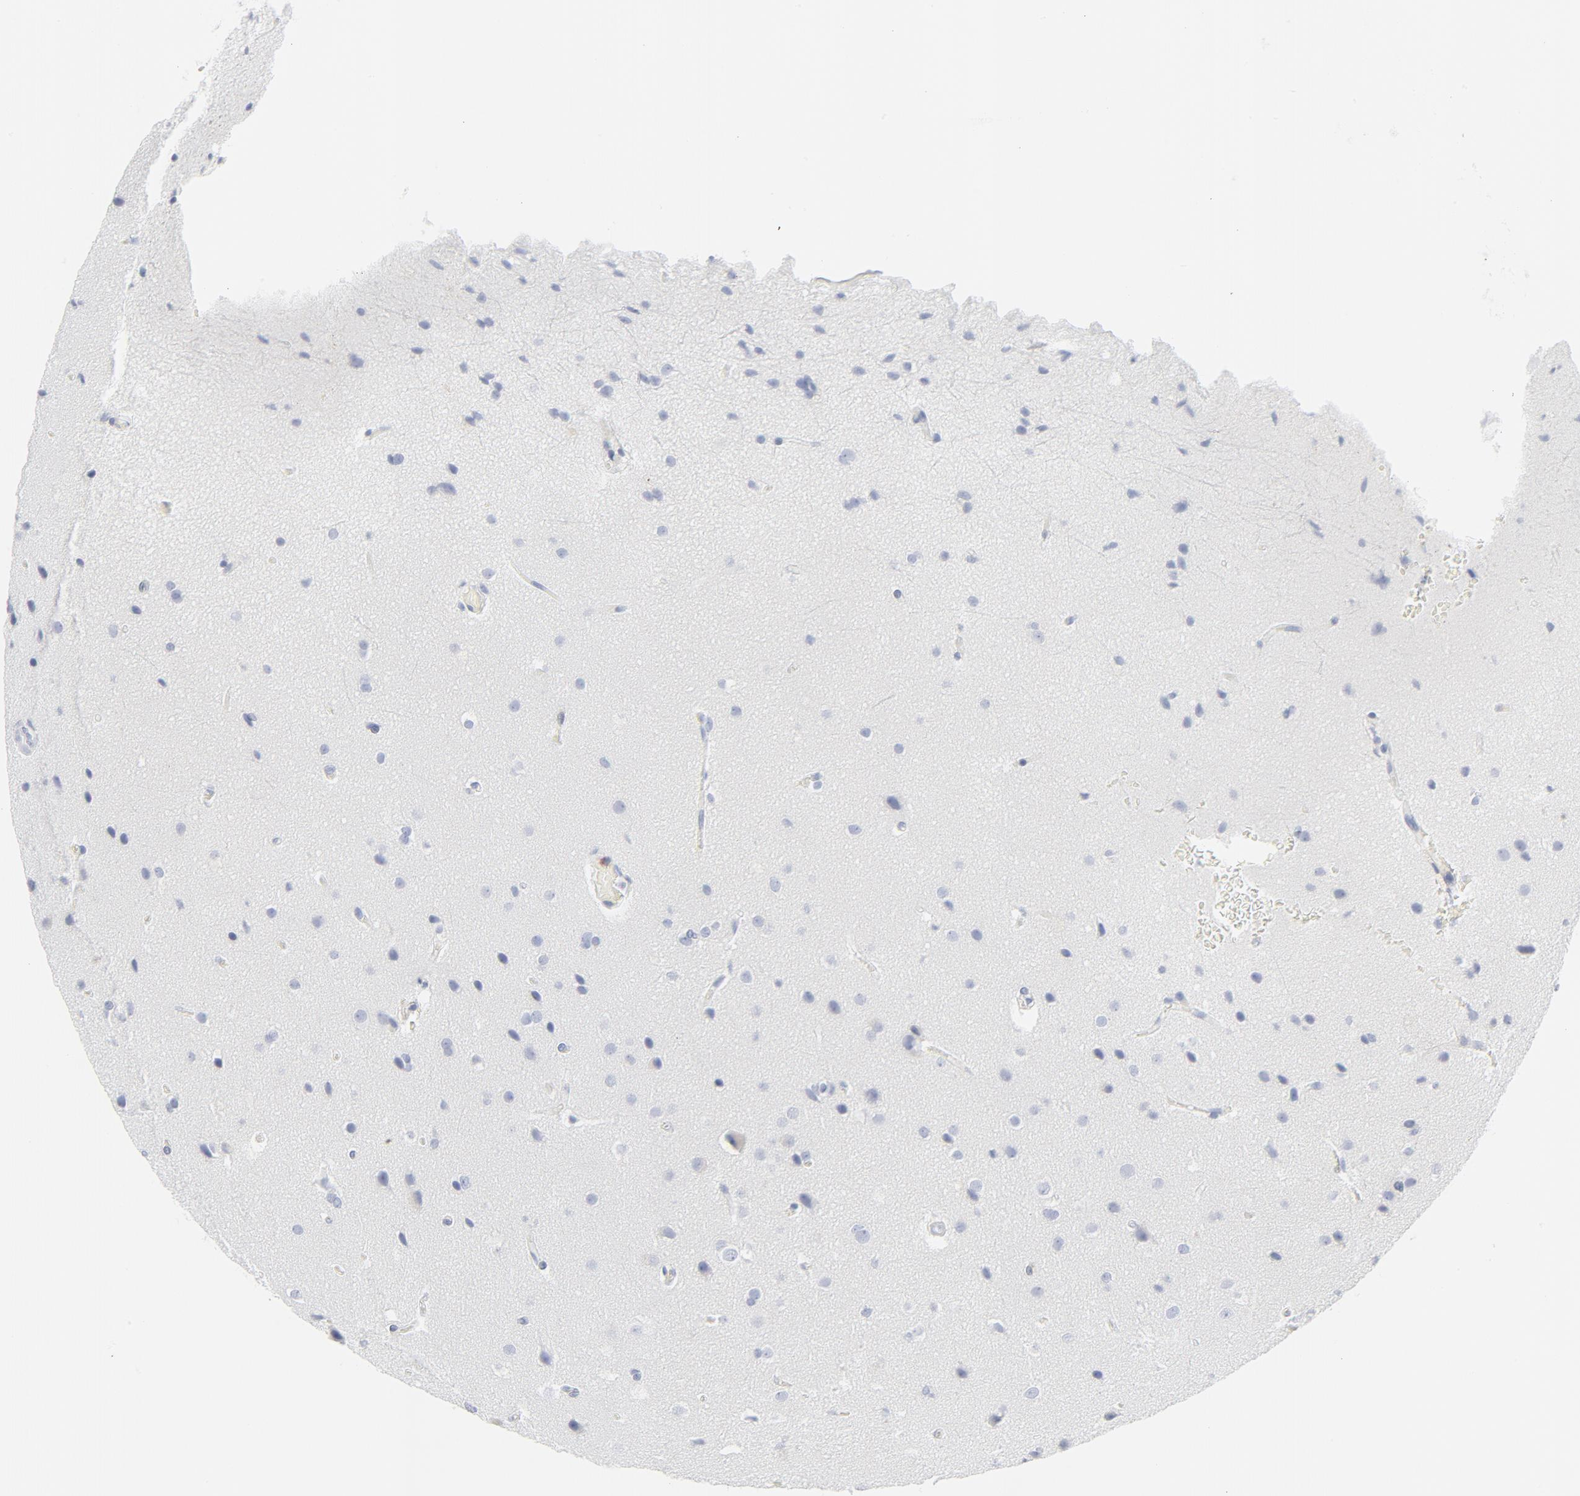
{"staining": {"intensity": "negative", "quantity": "none", "location": "none"}, "tissue": "glioma", "cell_type": "Tumor cells", "image_type": "cancer", "snomed": [{"axis": "morphology", "description": "Glioma, malignant, Low grade"}, {"axis": "topography", "description": "Cerebral cortex"}], "caption": "IHC of malignant glioma (low-grade) exhibits no positivity in tumor cells. (Stains: DAB (3,3'-diaminobenzidine) IHC with hematoxylin counter stain, Microscopy: brightfield microscopy at high magnification).", "gene": "CCR7", "patient": {"sex": "female", "age": 47}}